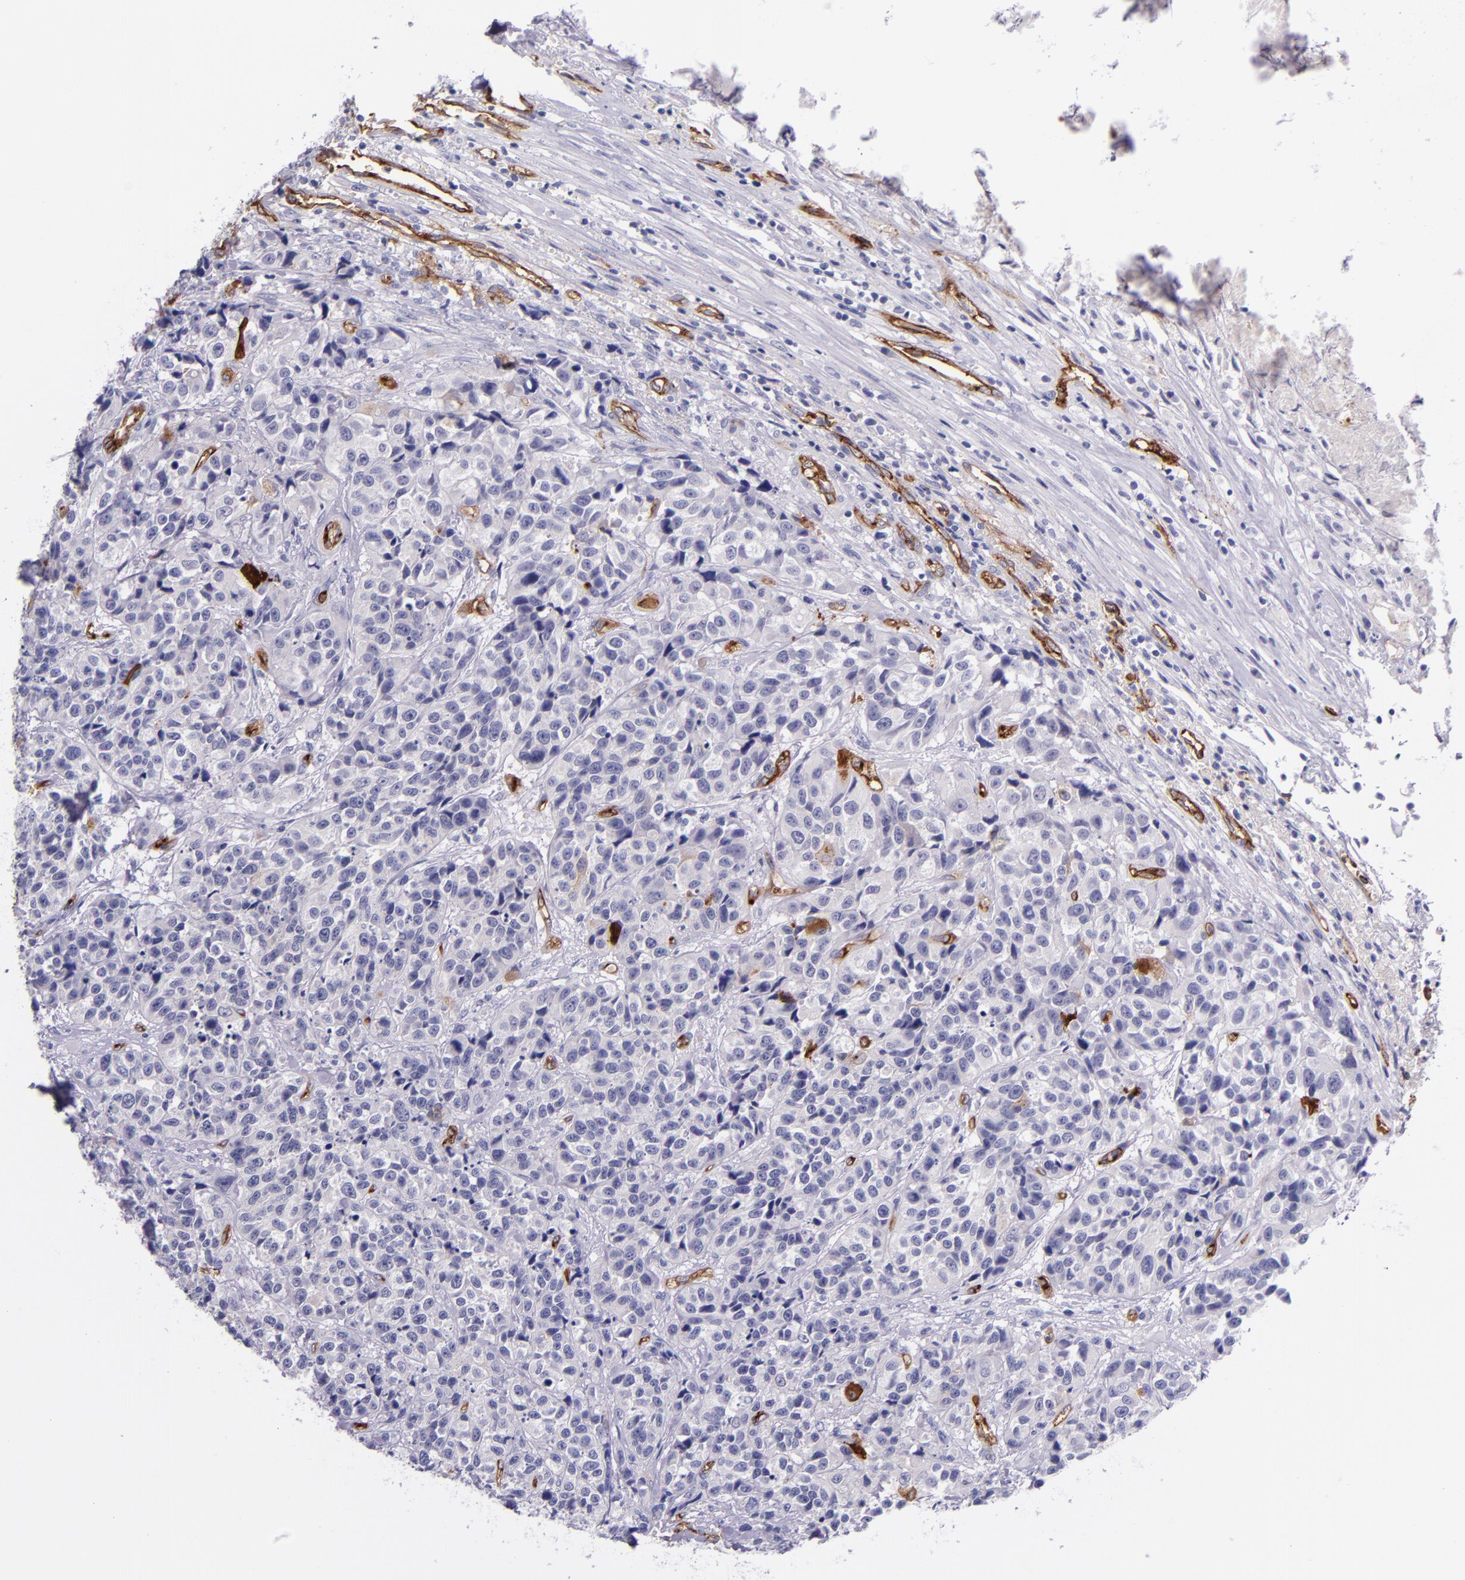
{"staining": {"intensity": "negative", "quantity": "none", "location": "none"}, "tissue": "urothelial cancer", "cell_type": "Tumor cells", "image_type": "cancer", "snomed": [{"axis": "morphology", "description": "Urothelial carcinoma, High grade"}, {"axis": "topography", "description": "Urinary bladder"}], "caption": "High-grade urothelial carcinoma was stained to show a protein in brown. There is no significant expression in tumor cells.", "gene": "NOS3", "patient": {"sex": "female", "age": 81}}